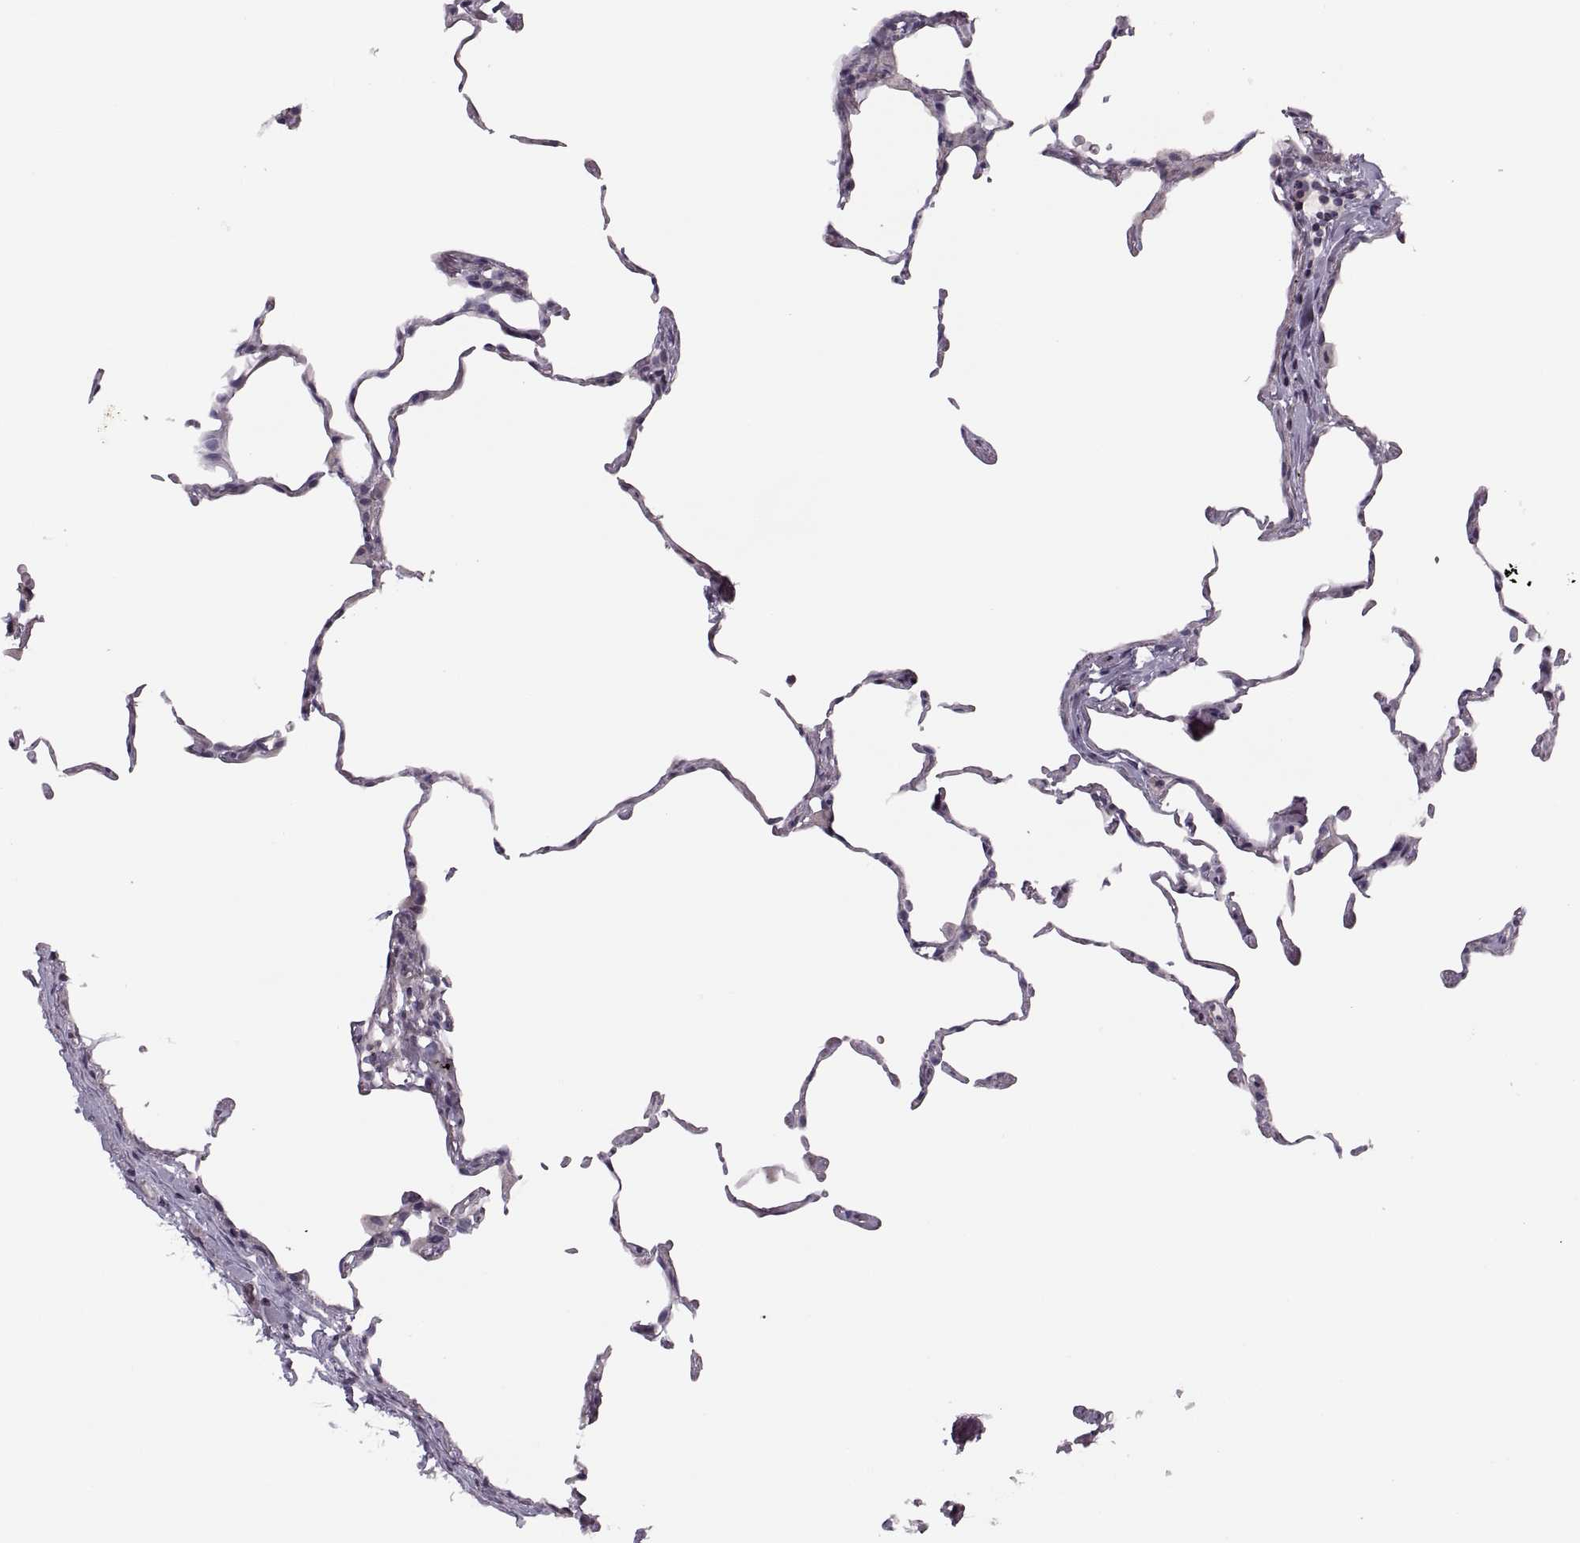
{"staining": {"intensity": "negative", "quantity": "none", "location": "none"}, "tissue": "lung", "cell_type": "Alveolar cells", "image_type": "normal", "snomed": [{"axis": "morphology", "description": "Normal tissue, NOS"}, {"axis": "topography", "description": "Lung"}], "caption": "A histopathology image of lung stained for a protein reveals no brown staining in alveolar cells. Brightfield microscopy of IHC stained with DAB (3,3'-diaminobenzidine) (brown) and hematoxylin (blue), captured at high magnification.", "gene": "LUZP2", "patient": {"sex": "female", "age": 57}}